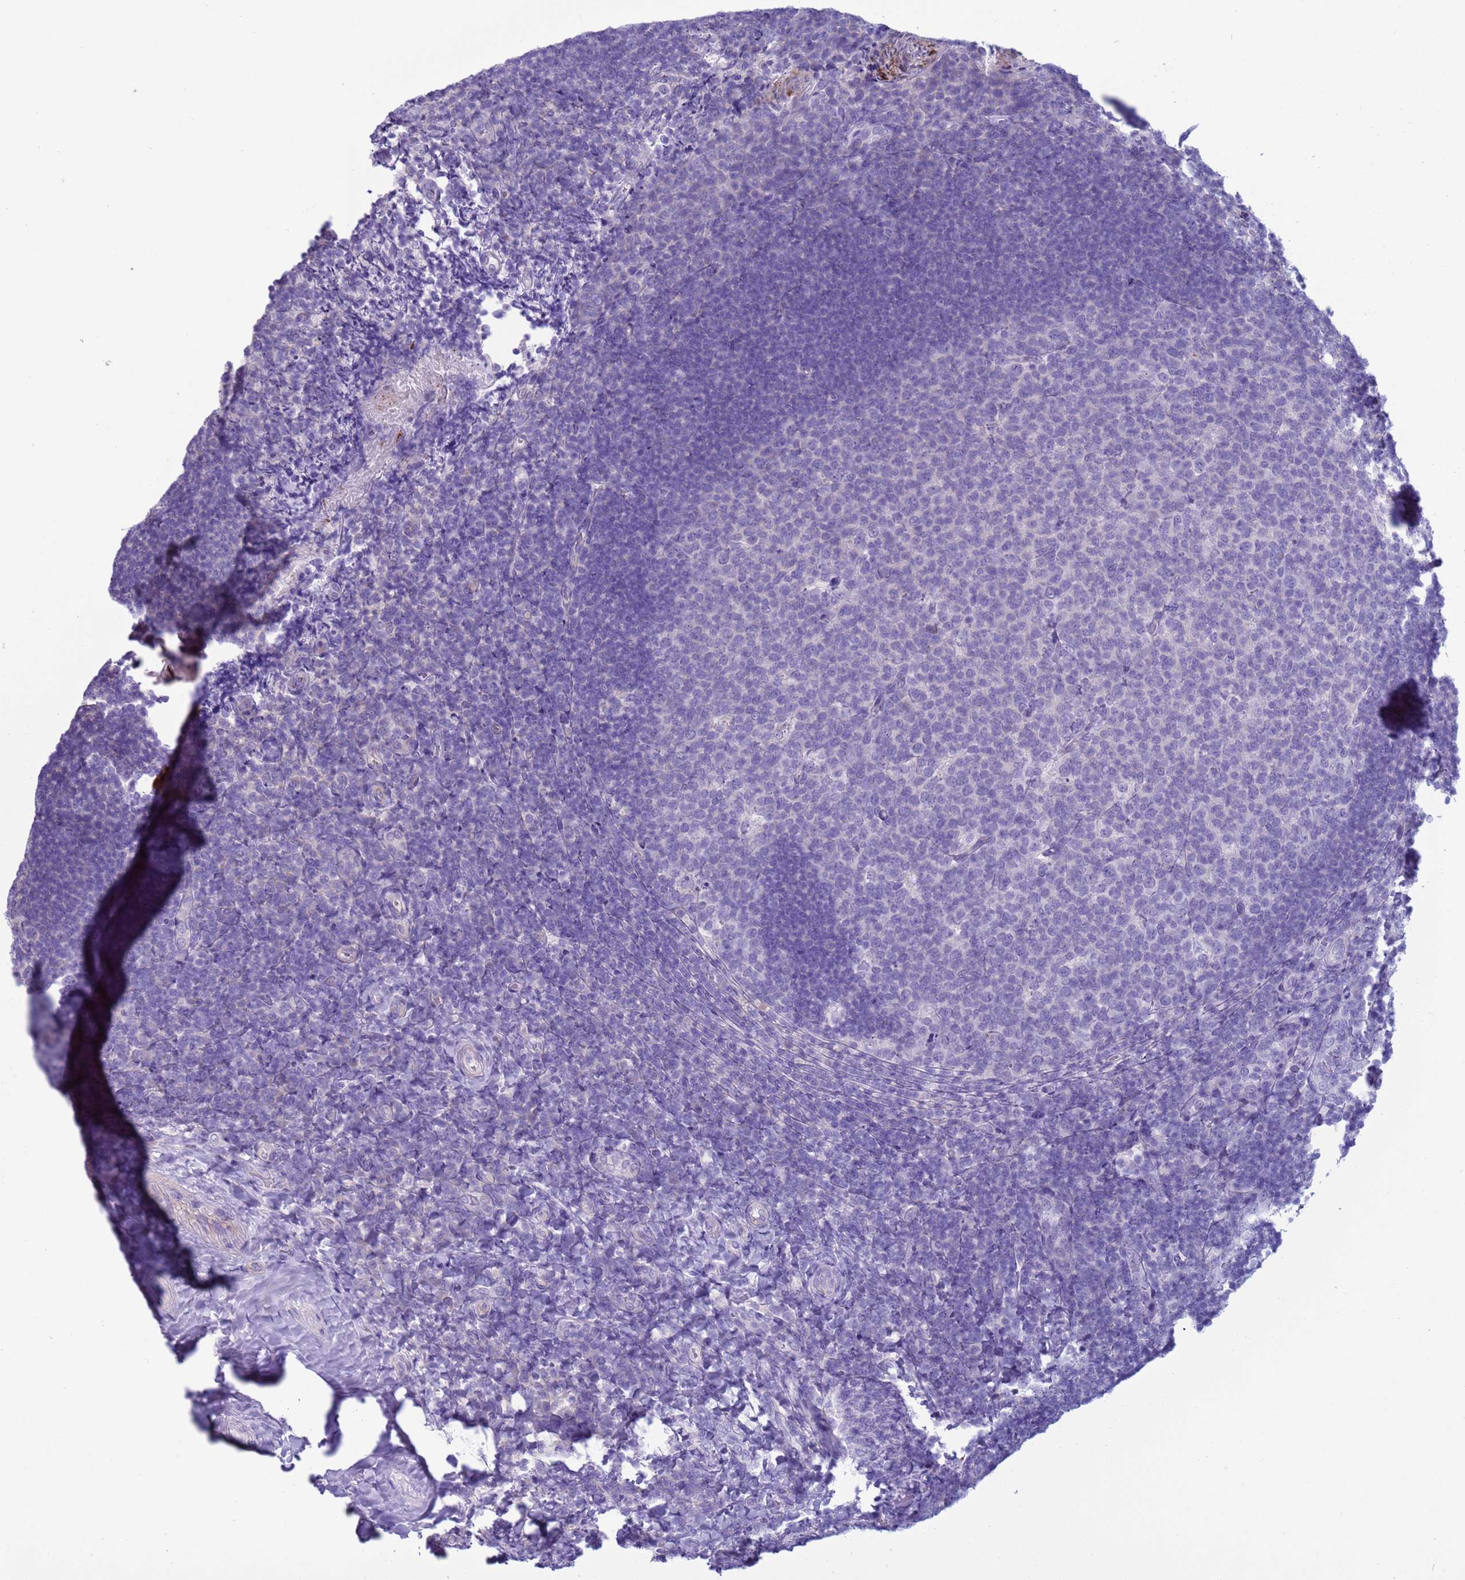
{"staining": {"intensity": "negative", "quantity": "none", "location": "none"}, "tissue": "tonsil", "cell_type": "Germinal center cells", "image_type": "normal", "snomed": [{"axis": "morphology", "description": "Normal tissue, NOS"}, {"axis": "topography", "description": "Tonsil"}], "caption": "Protein analysis of unremarkable tonsil exhibits no significant staining in germinal center cells.", "gene": "CST1", "patient": {"sex": "female", "age": 10}}